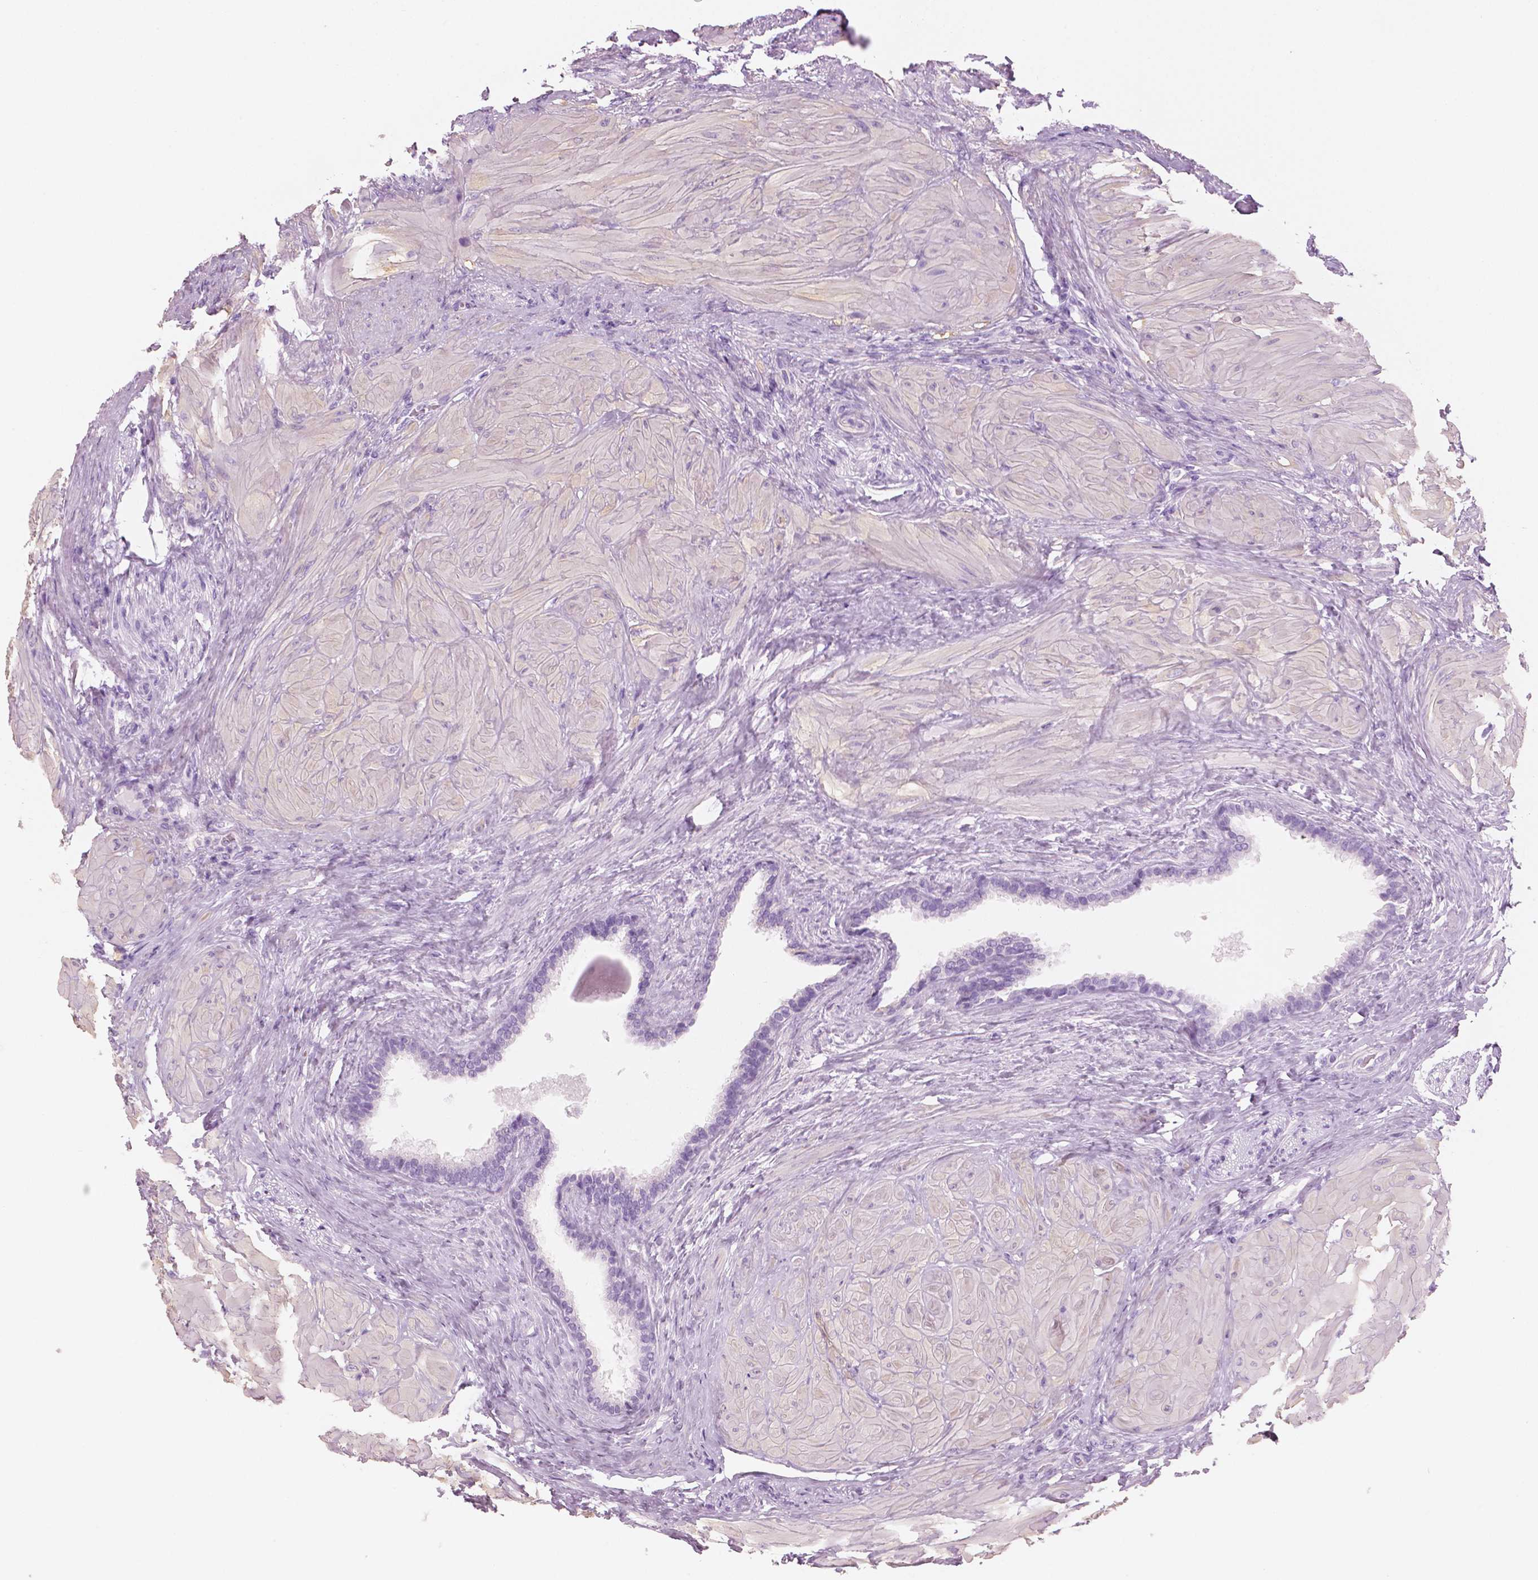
{"staining": {"intensity": "negative", "quantity": "none", "location": "none"}, "tissue": "seminal vesicle", "cell_type": "Glandular cells", "image_type": "normal", "snomed": [{"axis": "morphology", "description": "Normal tissue, NOS"}, {"axis": "topography", "description": "Seminal veicle"}], "caption": "Glandular cells are negative for brown protein staining in benign seminal vesicle.", "gene": "PLIN4", "patient": {"sex": "male", "age": 57}}